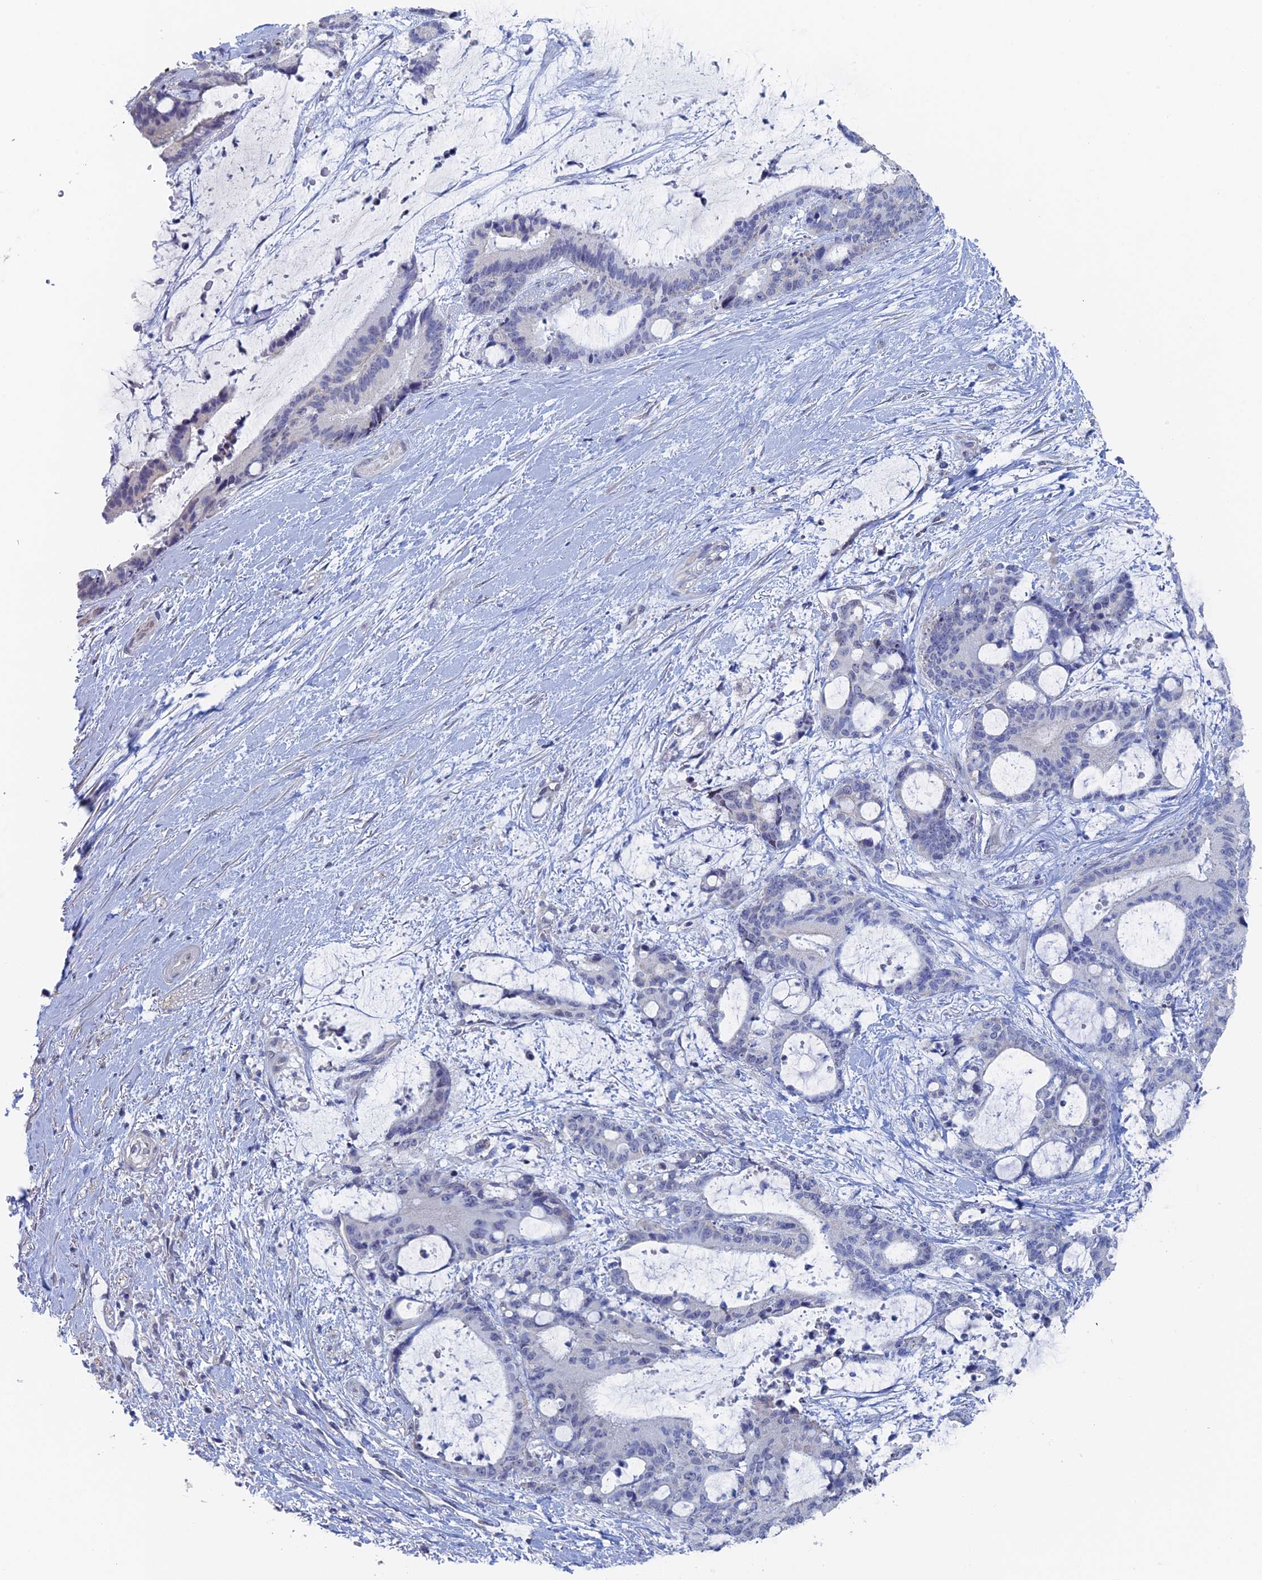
{"staining": {"intensity": "negative", "quantity": "none", "location": "none"}, "tissue": "liver cancer", "cell_type": "Tumor cells", "image_type": "cancer", "snomed": [{"axis": "morphology", "description": "Normal tissue, NOS"}, {"axis": "morphology", "description": "Cholangiocarcinoma"}, {"axis": "topography", "description": "Liver"}, {"axis": "topography", "description": "Peripheral nerve tissue"}], "caption": "Protein analysis of liver cancer shows no significant positivity in tumor cells.", "gene": "GMNC", "patient": {"sex": "female", "age": 73}}